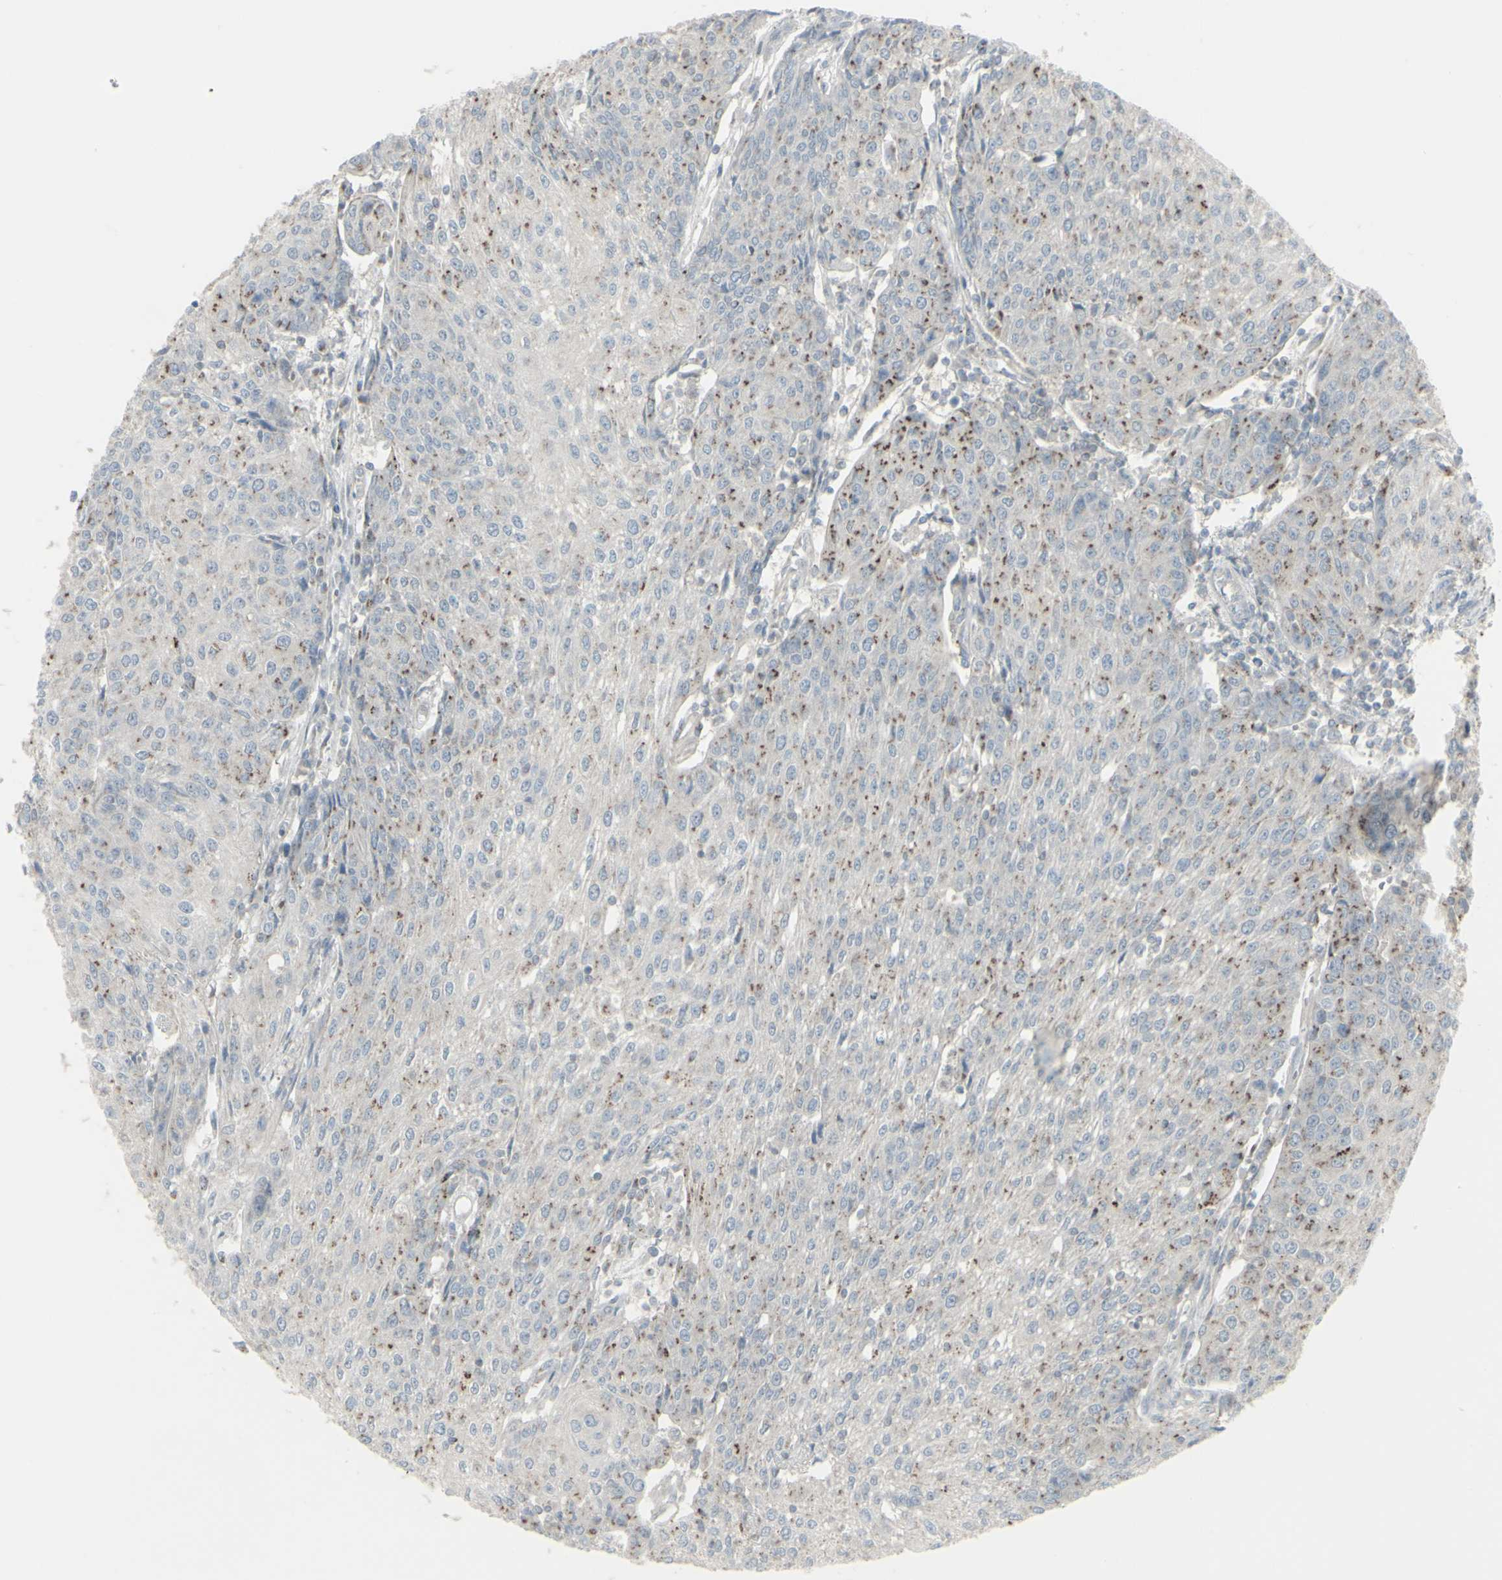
{"staining": {"intensity": "moderate", "quantity": "25%-75%", "location": "cytoplasmic/membranous"}, "tissue": "urothelial cancer", "cell_type": "Tumor cells", "image_type": "cancer", "snomed": [{"axis": "morphology", "description": "Urothelial carcinoma, High grade"}, {"axis": "topography", "description": "Urinary bladder"}], "caption": "A photomicrograph of high-grade urothelial carcinoma stained for a protein displays moderate cytoplasmic/membranous brown staining in tumor cells.", "gene": "GALNT6", "patient": {"sex": "female", "age": 85}}